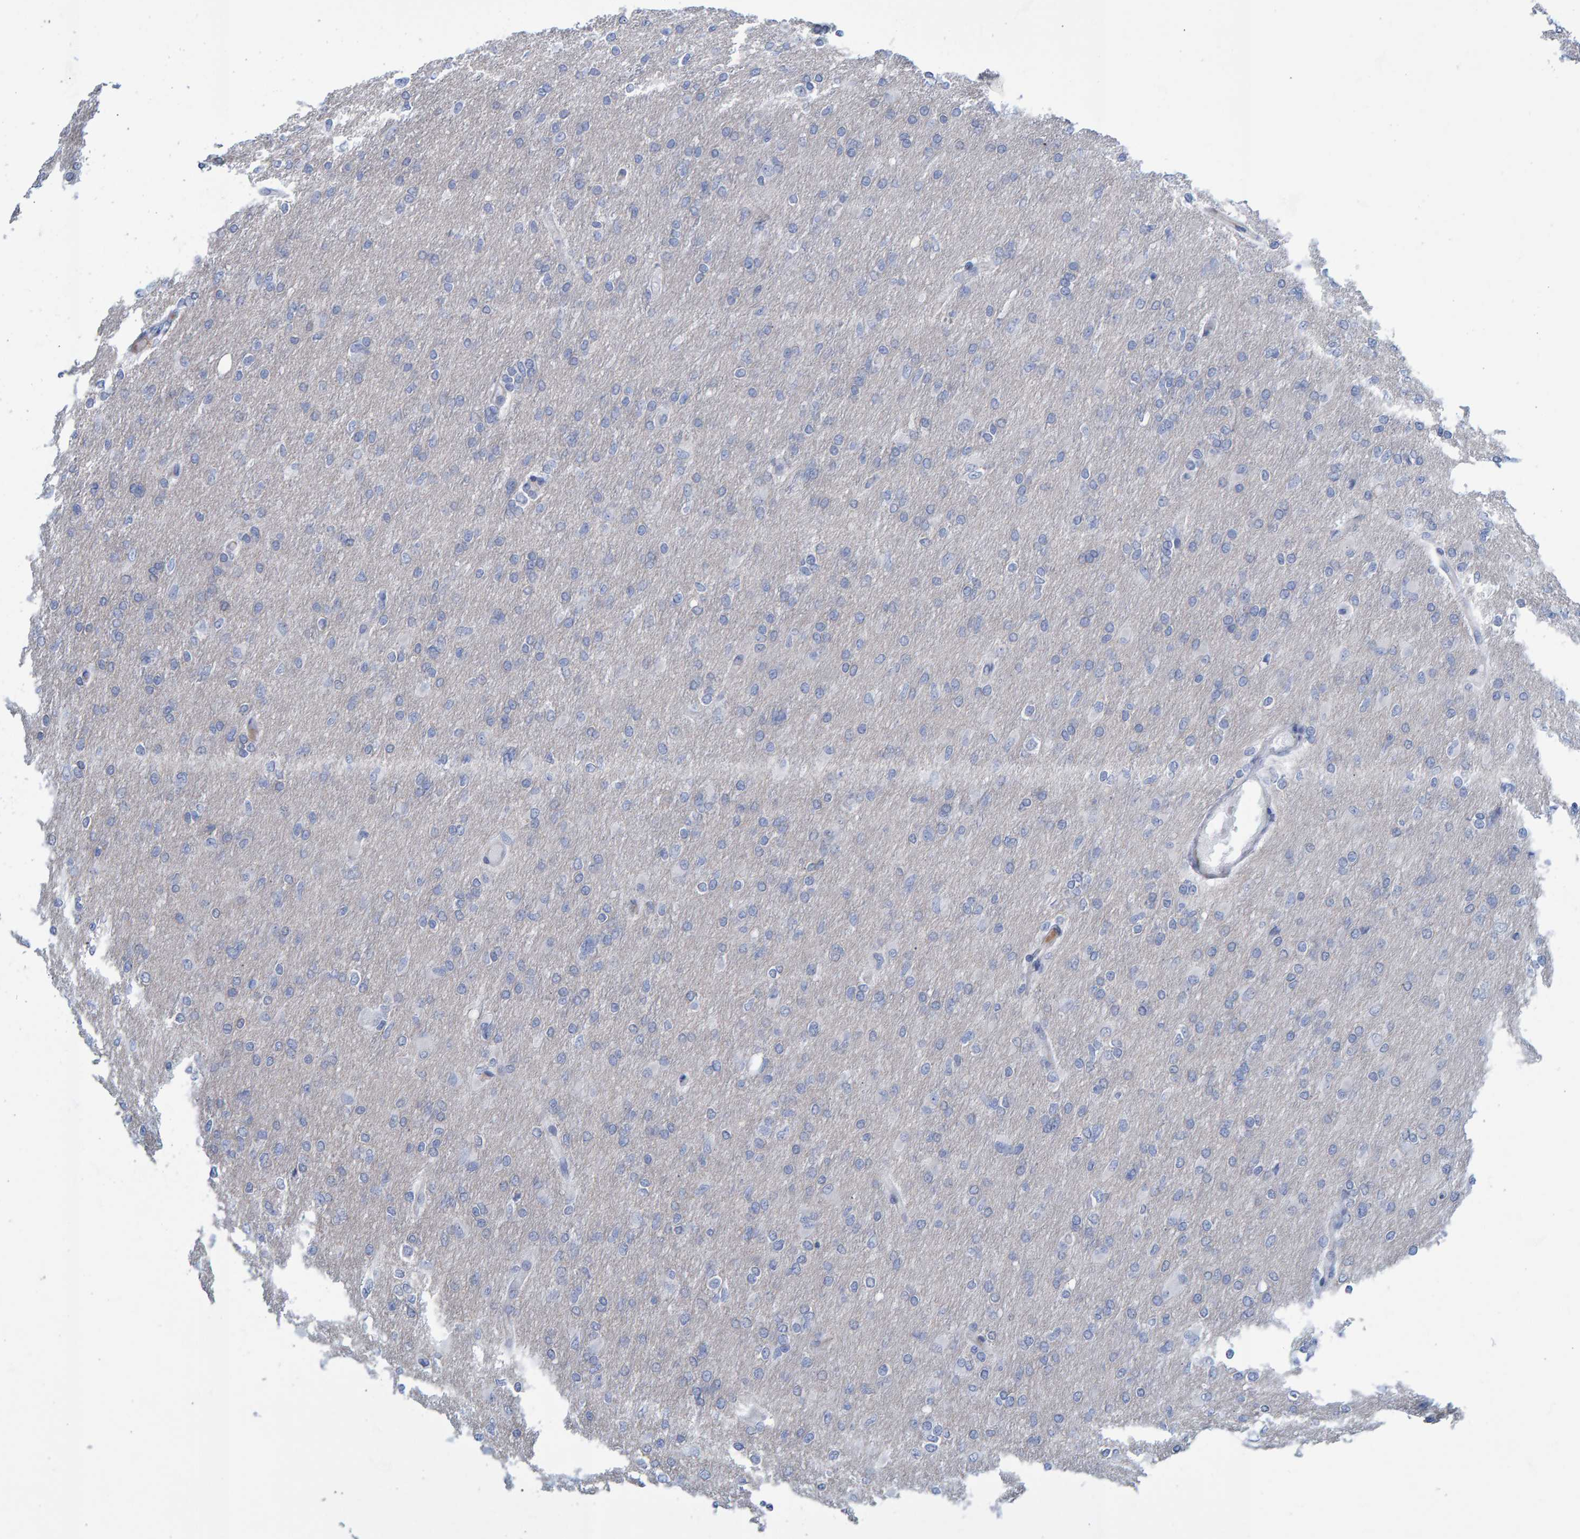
{"staining": {"intensity": "negative", "quantity": "none", "location": "none"}, "tissue": "glioma", "cell_type": "Tumor cells", "image_type": "cancer", "snomed": [{"axis": "morphology", "description": "Glioma, malignant, High grade"}, {"axis": "topography", "description": "Cerebral cortex"}], "caption": "A micrograph of malignant glioma (high-grade) stained for a protein shows no brown staining in tumor cells. (DAB immunohistochemistry visualized using brightfield microscopy, high magnification).", "gene": "SLC34A3", "patient": {"sex": "female", "age": 36}}